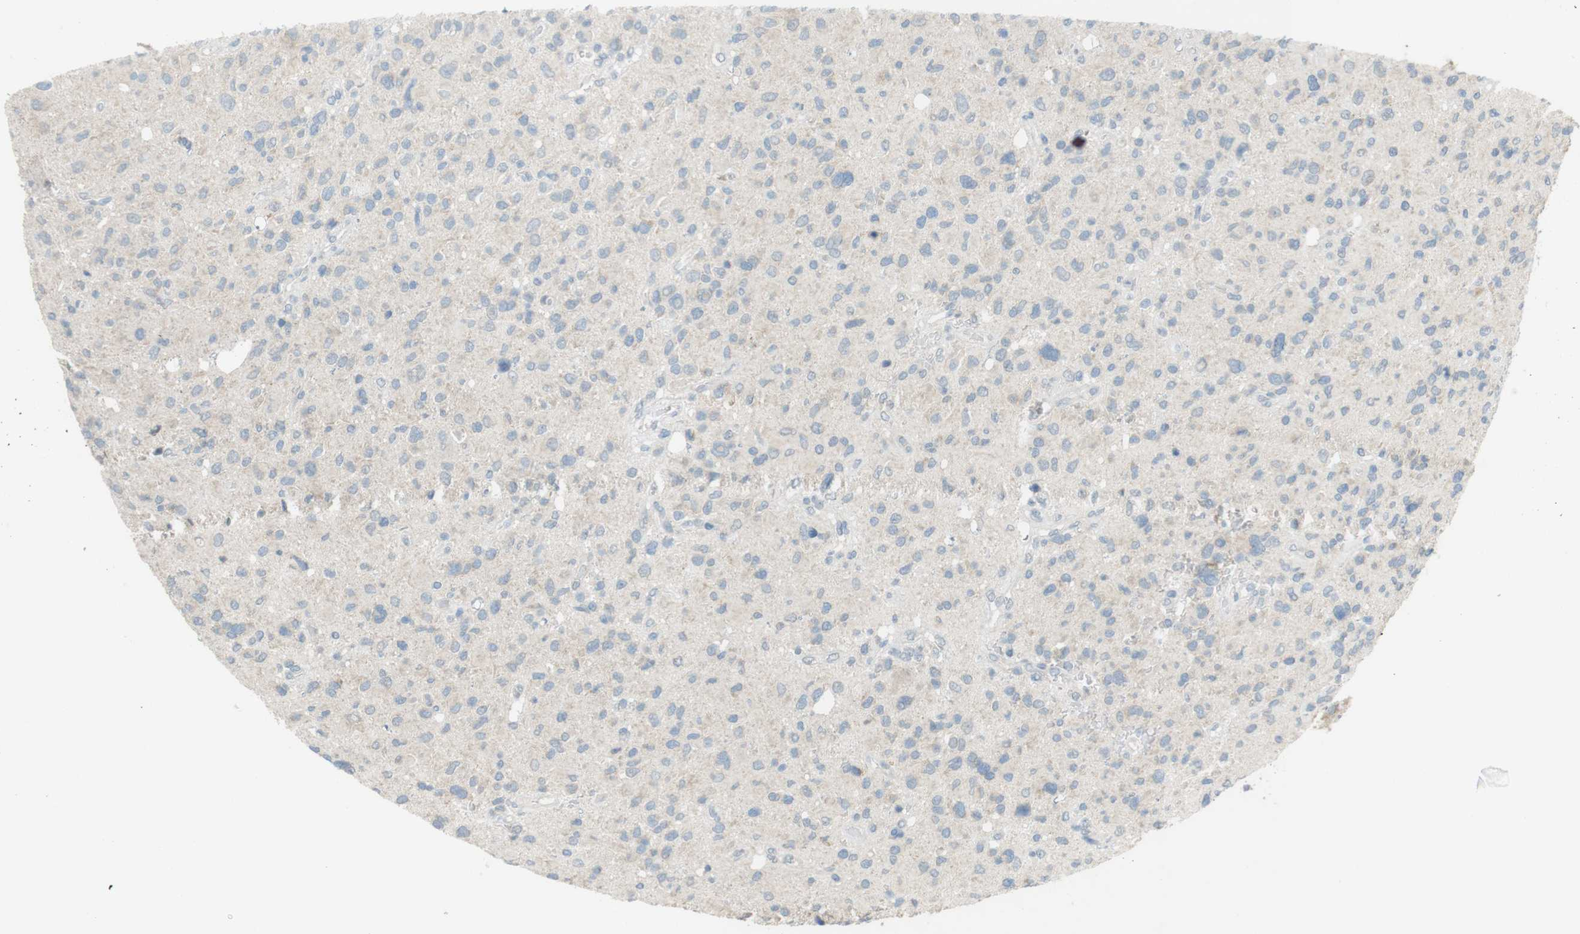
{"staining": {"intensity": "negative", "quantity": "none", "location": "none"}, "tissue": "glioma", "cell_type": "Tumor cells", "image_type": "cancer", "snomed": [{"axis": "morphology", "description": "Glioma, malignant, High grade"}, {"axis": "topography", "description": "Brain"}], "caption": "The histopathology image reveals no significant expression in tumor cells of malignant high-grade glioma.", "gene": "MUC5B", "patient": {"sex": "male", "age": 48}}